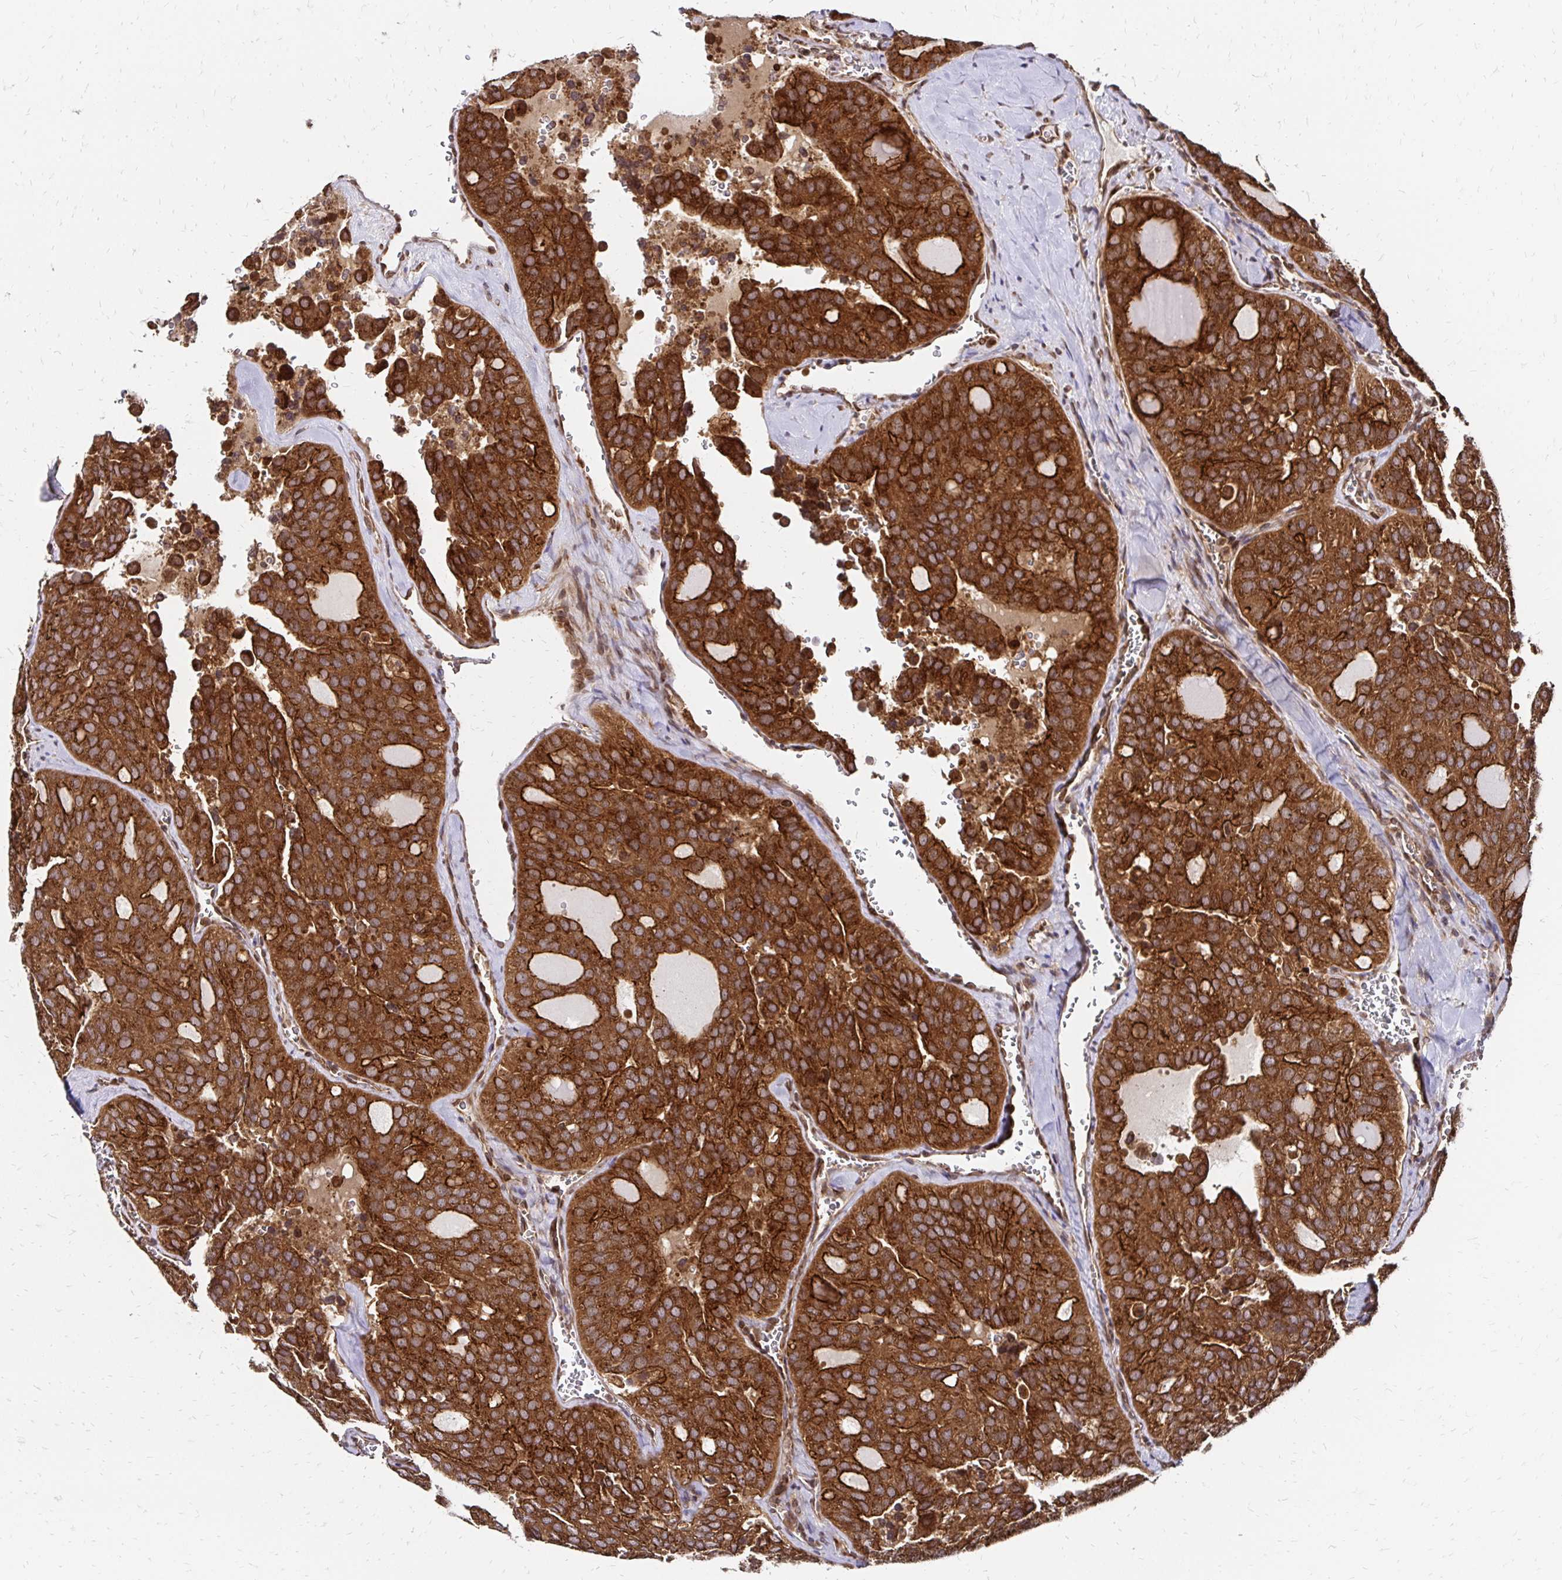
{"staining": {"intensity": "strong", "quantity": ">75%", "location": "cytoplasmic/membranous"}, "tissue": "thyroid cancer", "cell_type": "Tumor cells", "image_type": "cancer", "snomed": [{"axis": "morphology", "description": "Follicular adenoma carcinoma, NOS"}, {"axis": "topography", "description": "Thyroid gland"}], "caption": "Follicular adenoma carcinoma (thyroid) stained with IHC exhibits strong cytoplasmic/membranous expression in about >75% of tumor cells.", "gene": "ZW10", "patient": {"sex": "male", "age": 75}}